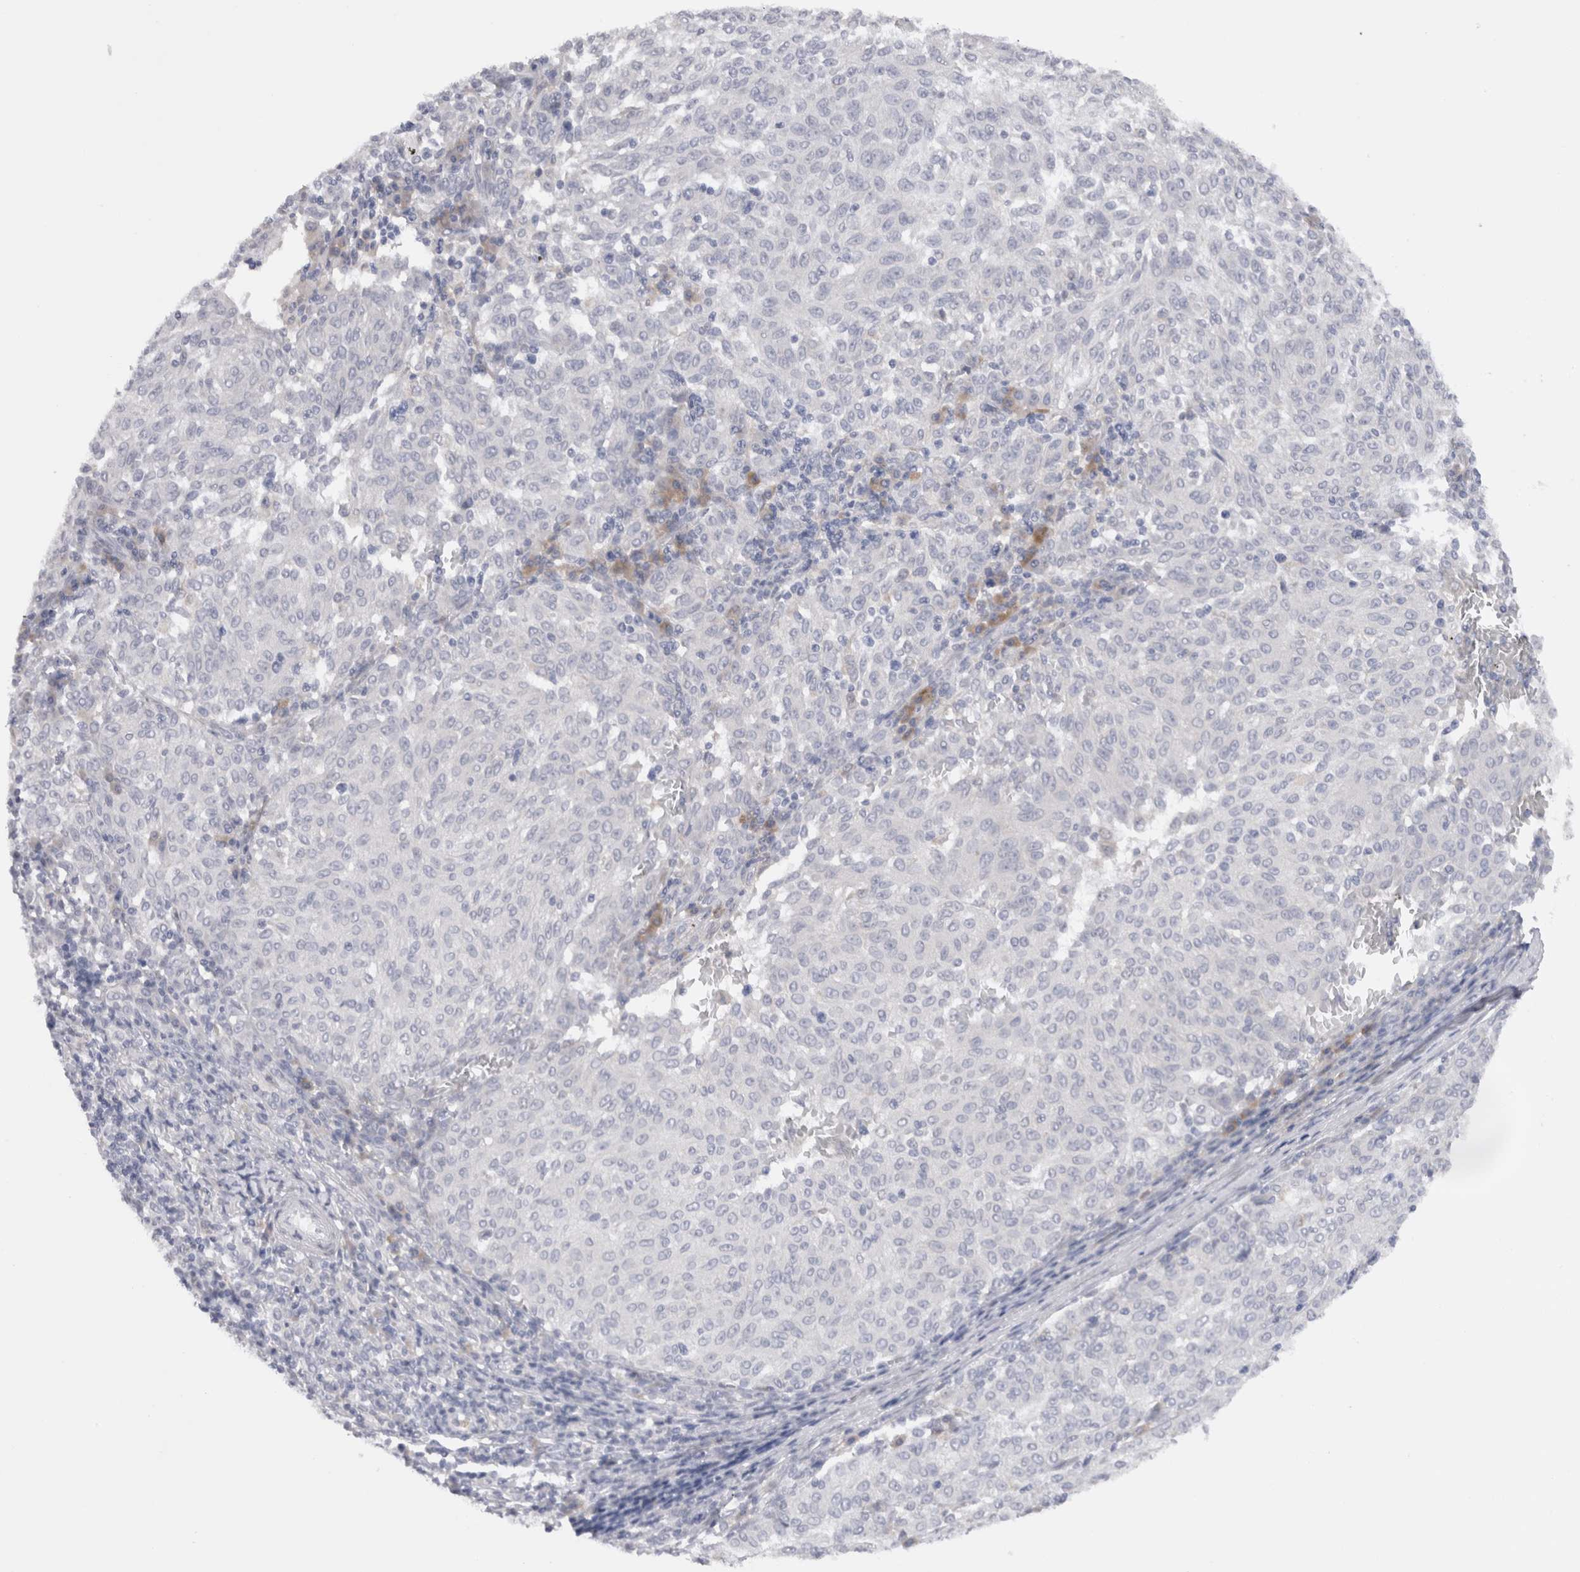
{"staining": {"intensity": "negative", "quantity": "none", "location": "none"}, "tissue": "melanoma", "cell_type": "Tumor cells", "image_type": "cancer", "snomed": [{"axis": "morphology", "description": "Malignant melanoma, NOS"}, {"axis": "topography", "description": "Skin"}], "caption": "Immunohistochemistry of malignant melanoma demonstrates no positivity in tumor cells. Brightfield microscopy of immunohistochemistry (IHC) stained with DAB (brown) and hematoxylin (blue), captured at high magnification.", "gene": "VCPIP1", "patient": {"sex": "female", "age": 72}}